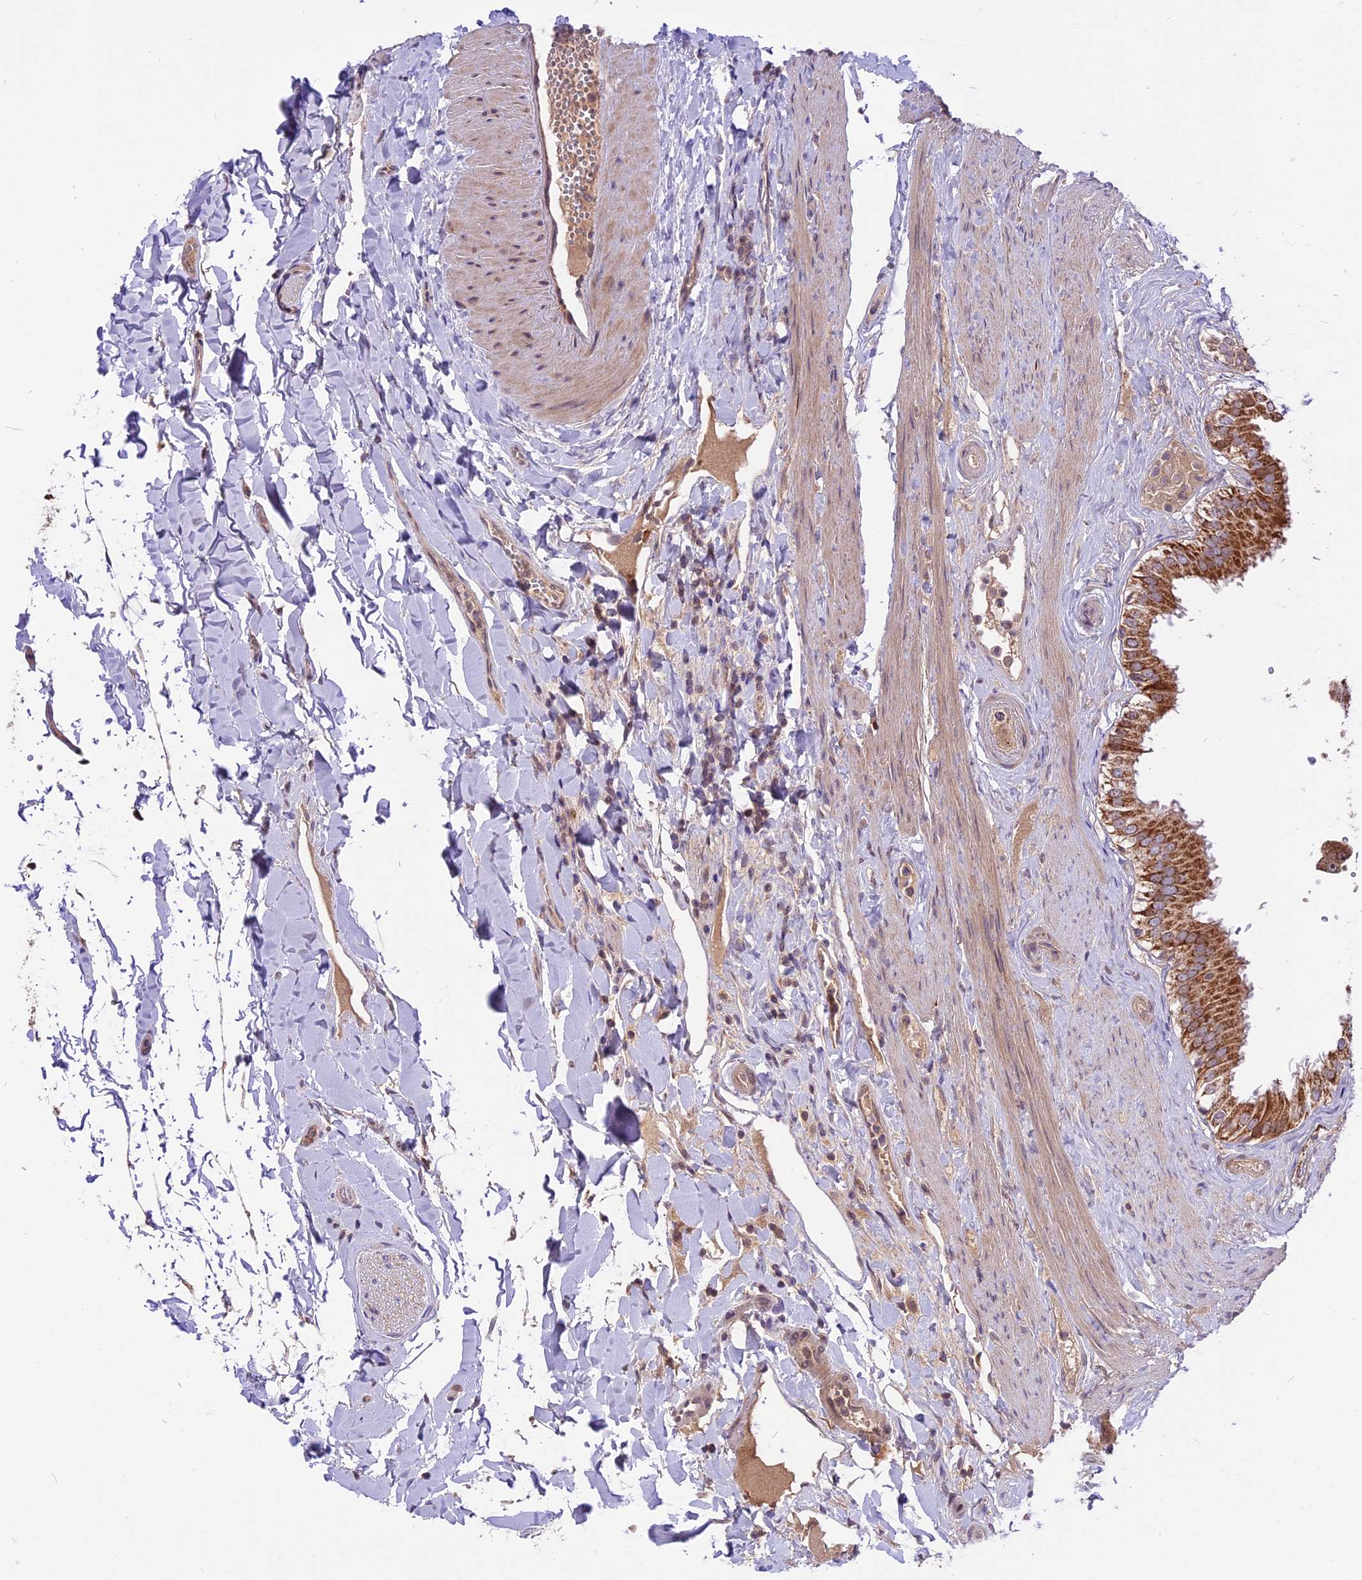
{"staining": {"intensity": "strong", "quantity": ">75%", "location": "cytoplasmic/membranous"}, "tissue": "gallbladder", "cell_type": "Glandular cells", "image_type": "normal", "snomed": [{"axis": "morphology", "description": "Normal tissue, NOS"}, {"axis": "topography", "description": "Gallbladder"}], "caption": "A histopathology image showing strong cytoplasmic/membranous staining in approximately >75% of glandular cells in unremarkable gallbladder, as visualized by brown immunohistochemical staining.", "gene": "COX17", "patient": {"sex": "female", "age": 61}}